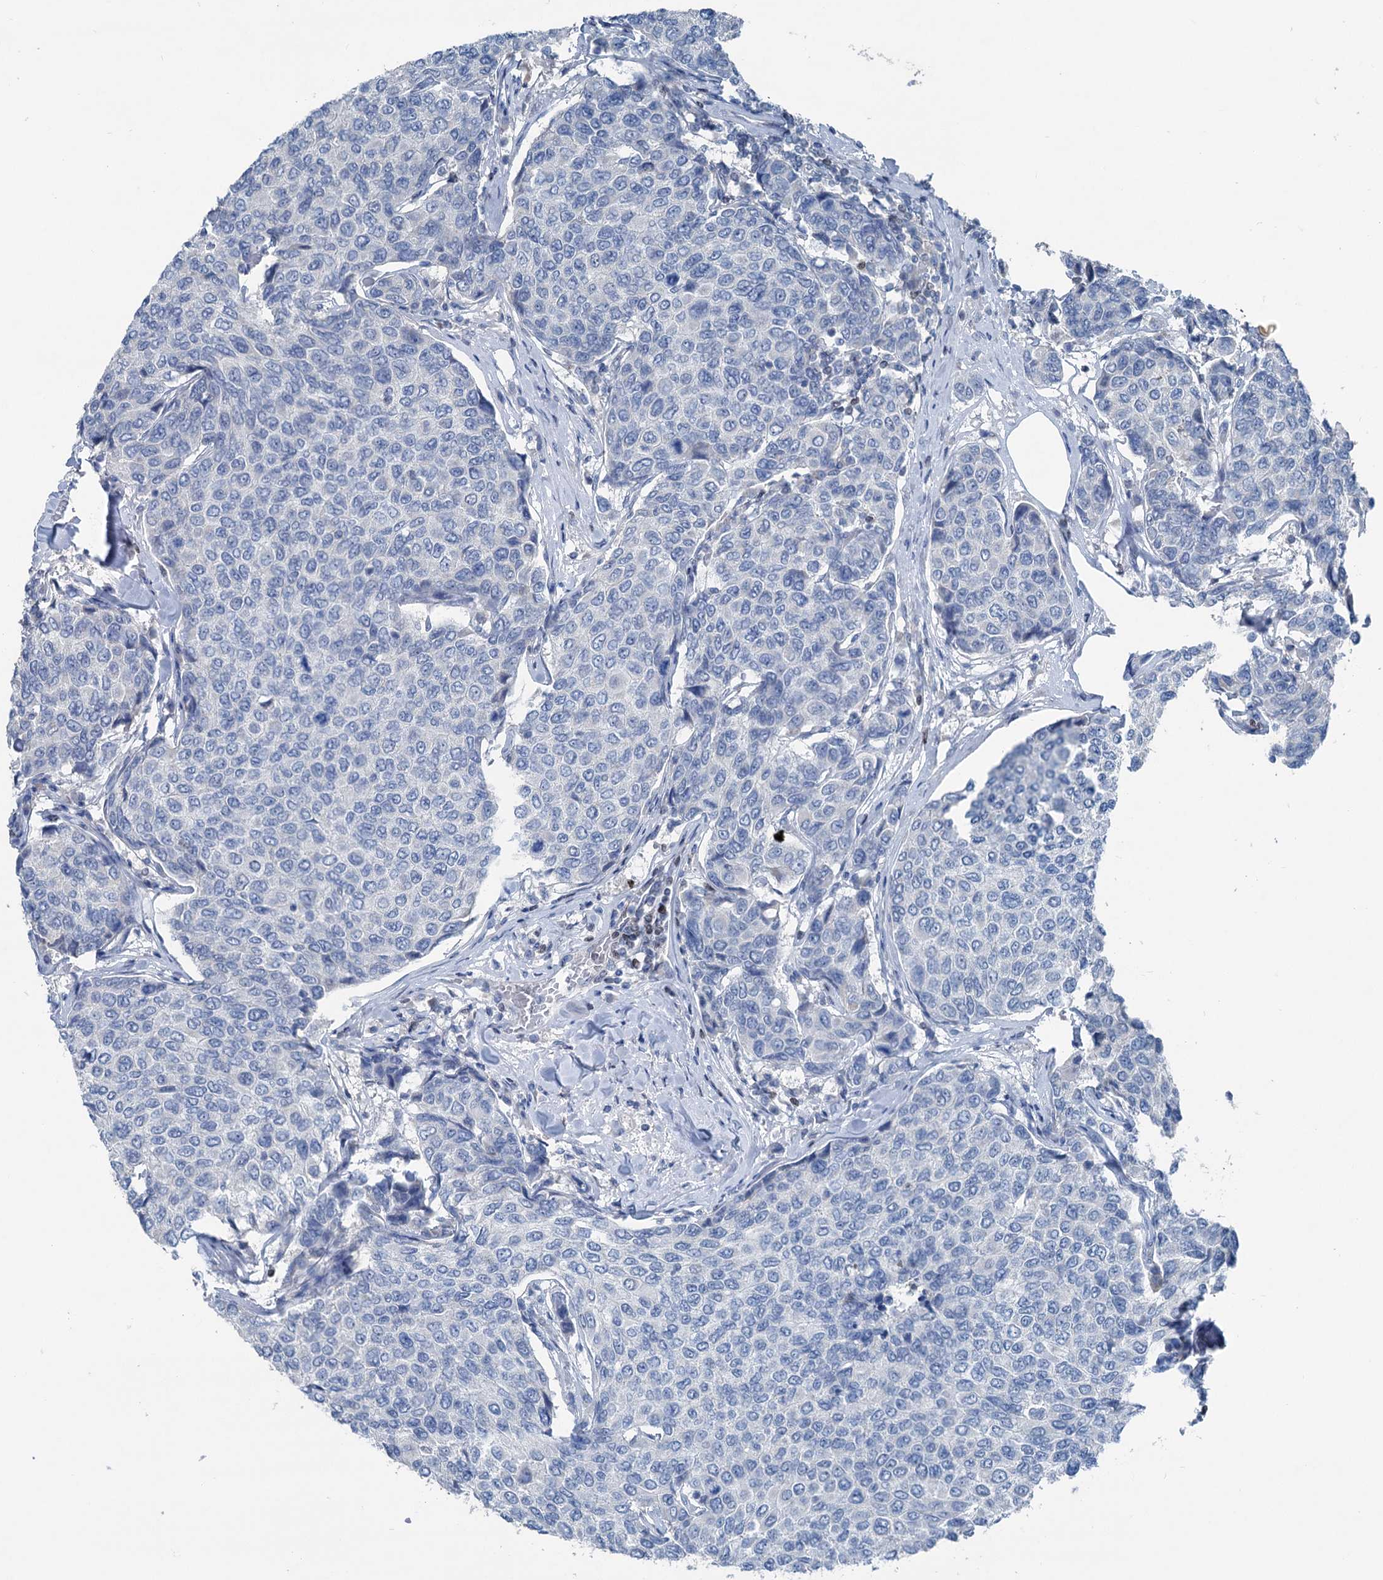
{"staining": {"intensity": "negative", "quantity": "none", "location": "none"}, "tissue": "breast cancer", "cell_type": "Tumor cells", "image_type": "cancer", "snomed": [{"axis": "morphology", "description": "Duct carcinoma"}, {"axis": "topography", "description": "Breast"}], "caption": "DAB (3,3'-diaminobenzidine) immunohistochemical staining of breast intraductal carcinoma displays no significant staining in tumor cells.", "gene": "ELP4", "patient": {"sex": "female", "age": 55}}